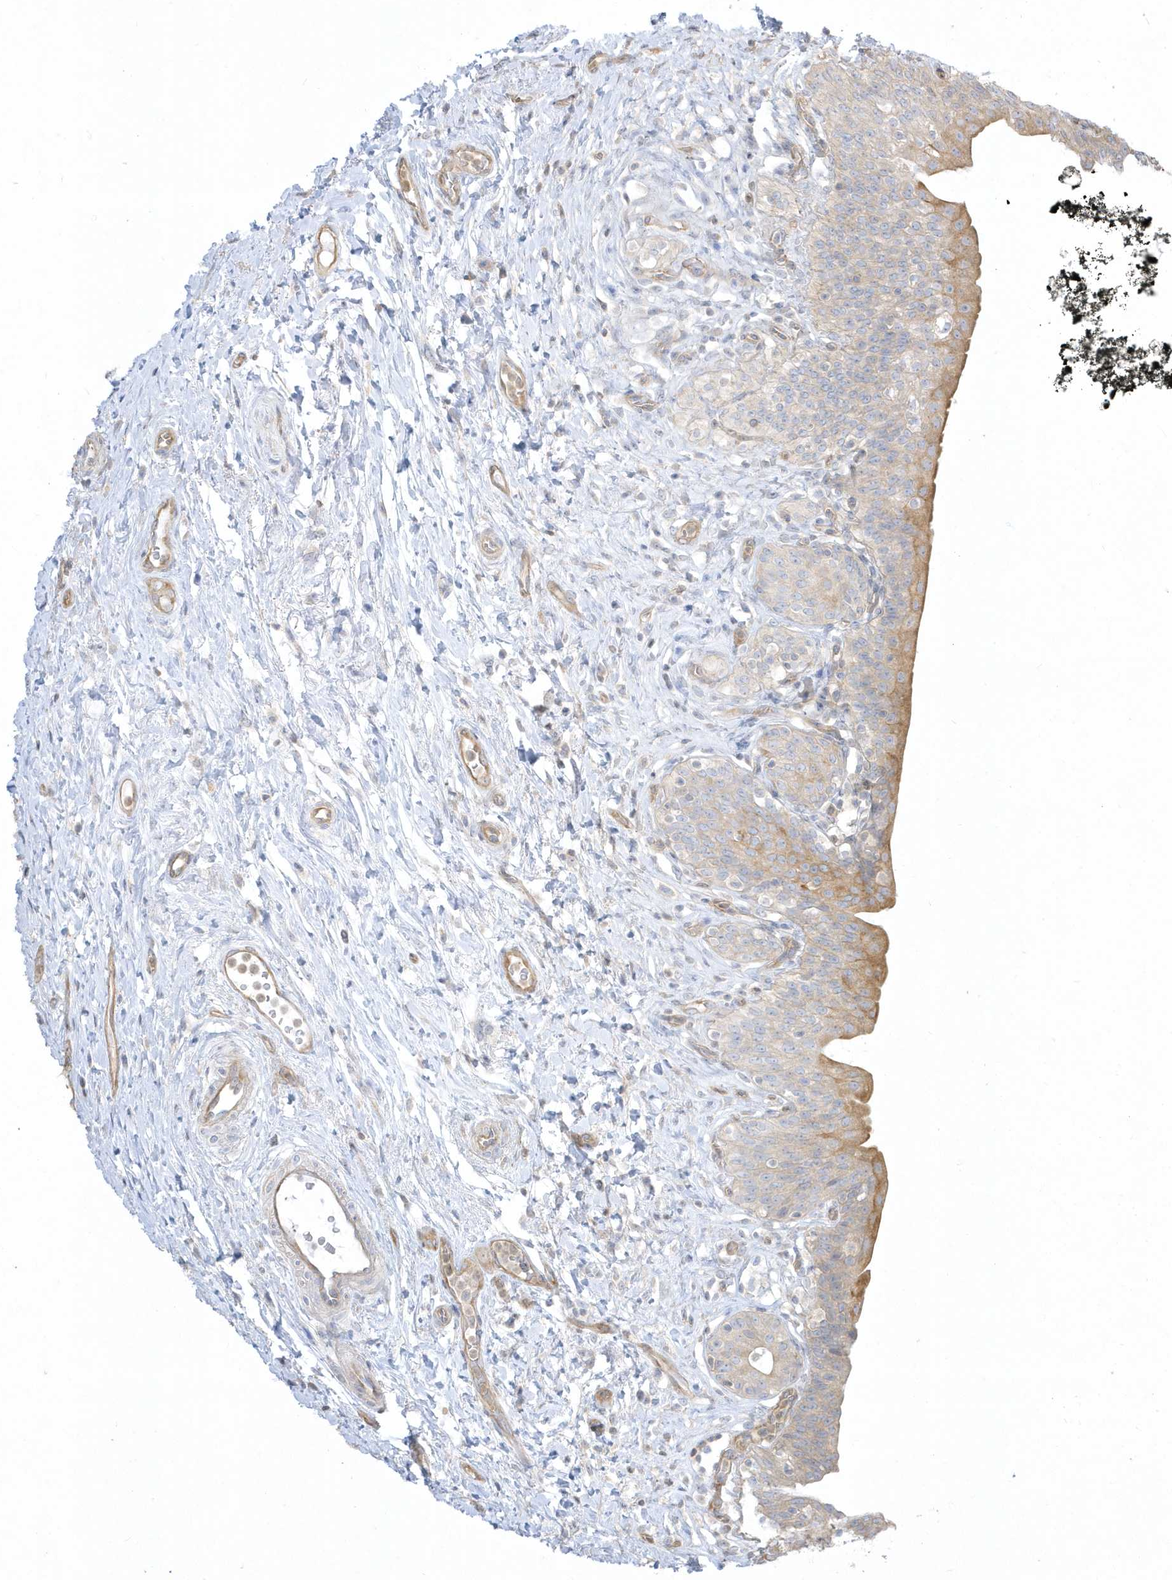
{"staining": {"intensity": "moderate", "quantity": "<25%", "location": "cytoplasmic/membranous"}, "tissue": "urinary bladder", "cell_type": "Urothelial cells", "image_type": "normal", "snomed": [{"axis": "morphology", "description": "Normal tissue, NOS"}, {"axis": "topography", "description": "Urinary bladder"}], "caption": "Protein staining of normal urinary bladder reveals moderate cytoplasmic/membranous positivity in about <25% of urothelial cells. Nuclei are stained in blue.", "gene": "ARHGEF9", "patient": {"sex": "male", "age": 83}}